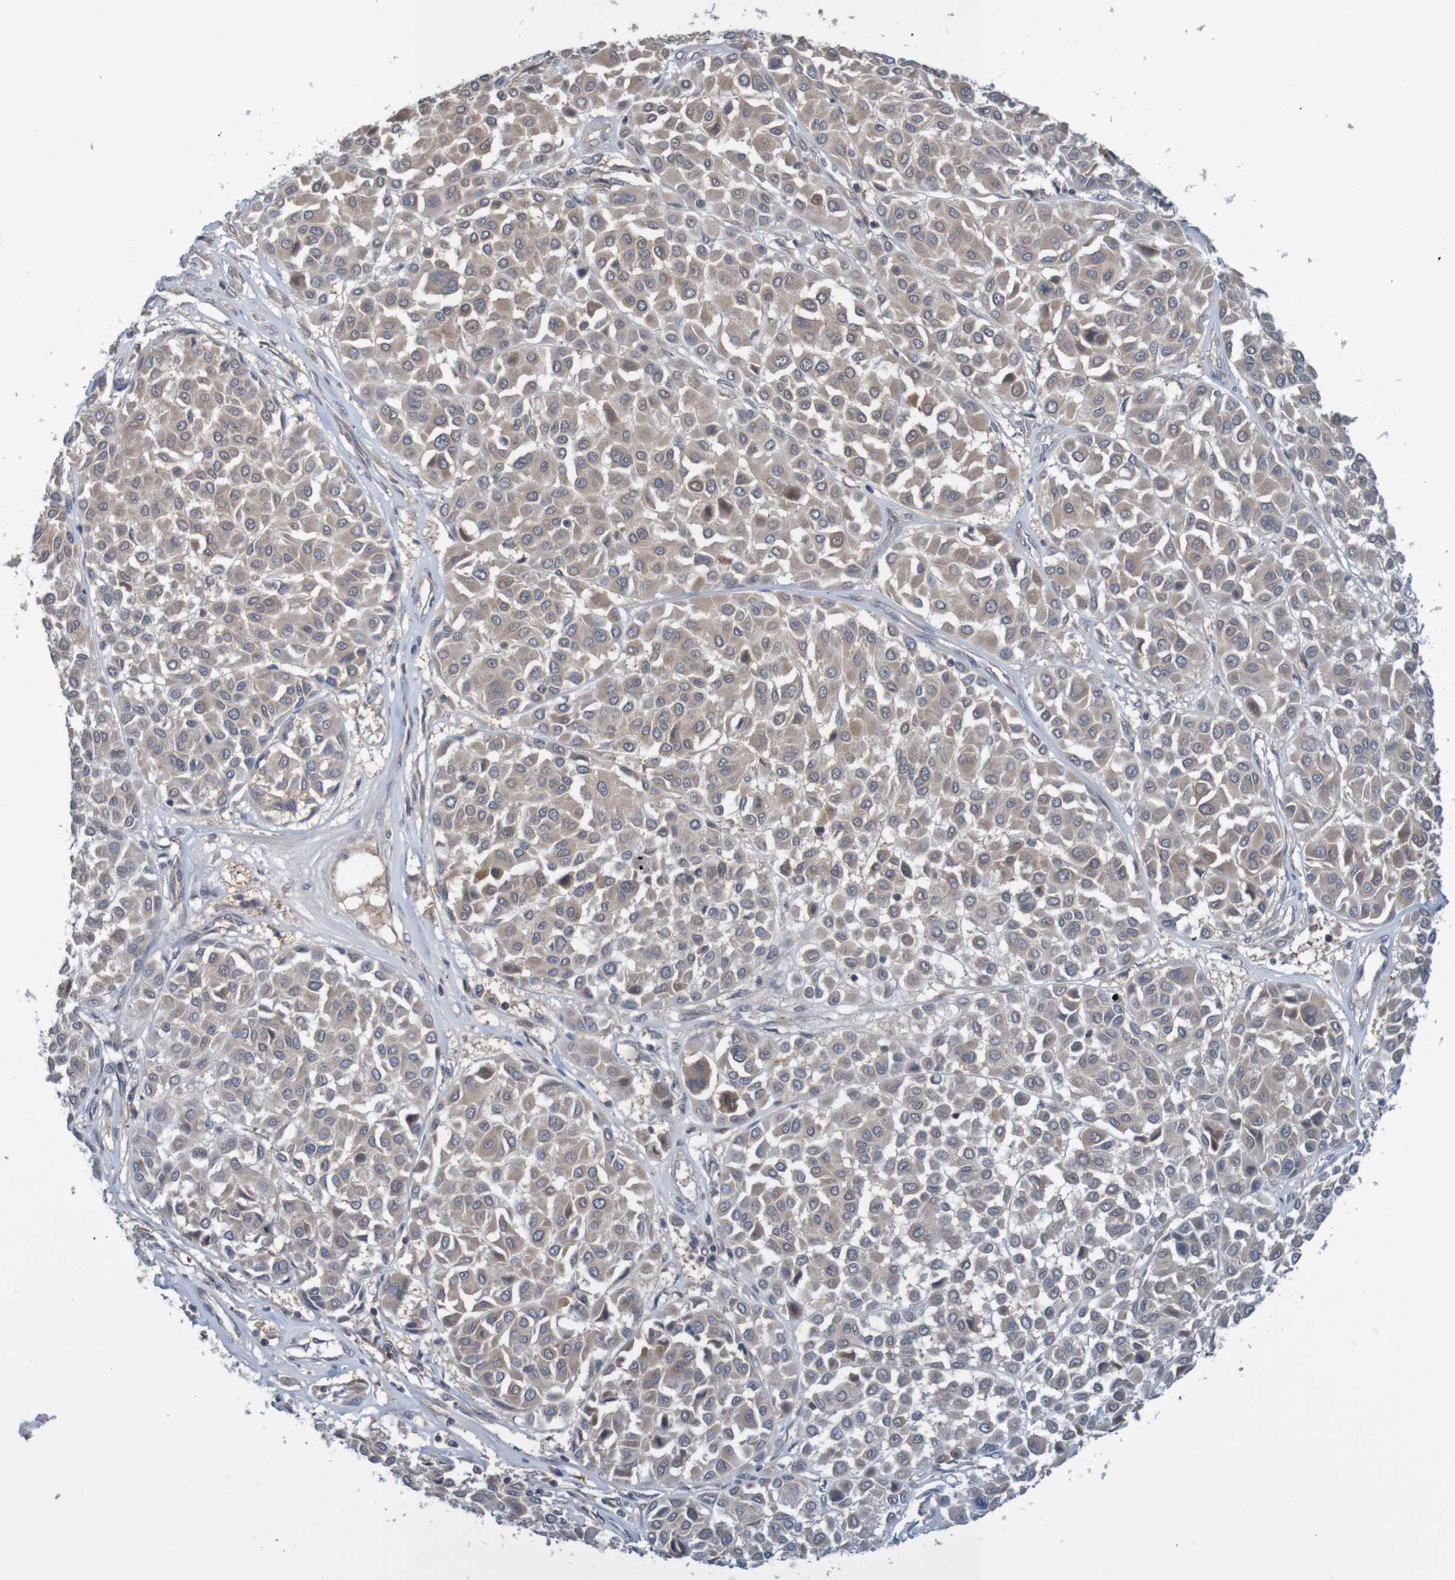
{"staining": {"intensity": "negative", "quantity": "none", "location": "none"}, "tissue": "melanoma", "cell_type": "Tumor cells", "image_type": "cancer", "snomed": [{"axis": "morphology", "description": "Malignant melanoma, Metastatic site"}, {"axis": "topography", "description": "Soft tissue"}], "caption": "This is an IHC photomicrograph of human melanoma. There is no staining in tumor cells.", "gene": "ANKK1", "patient": {"sex": "male", "age": 41}}